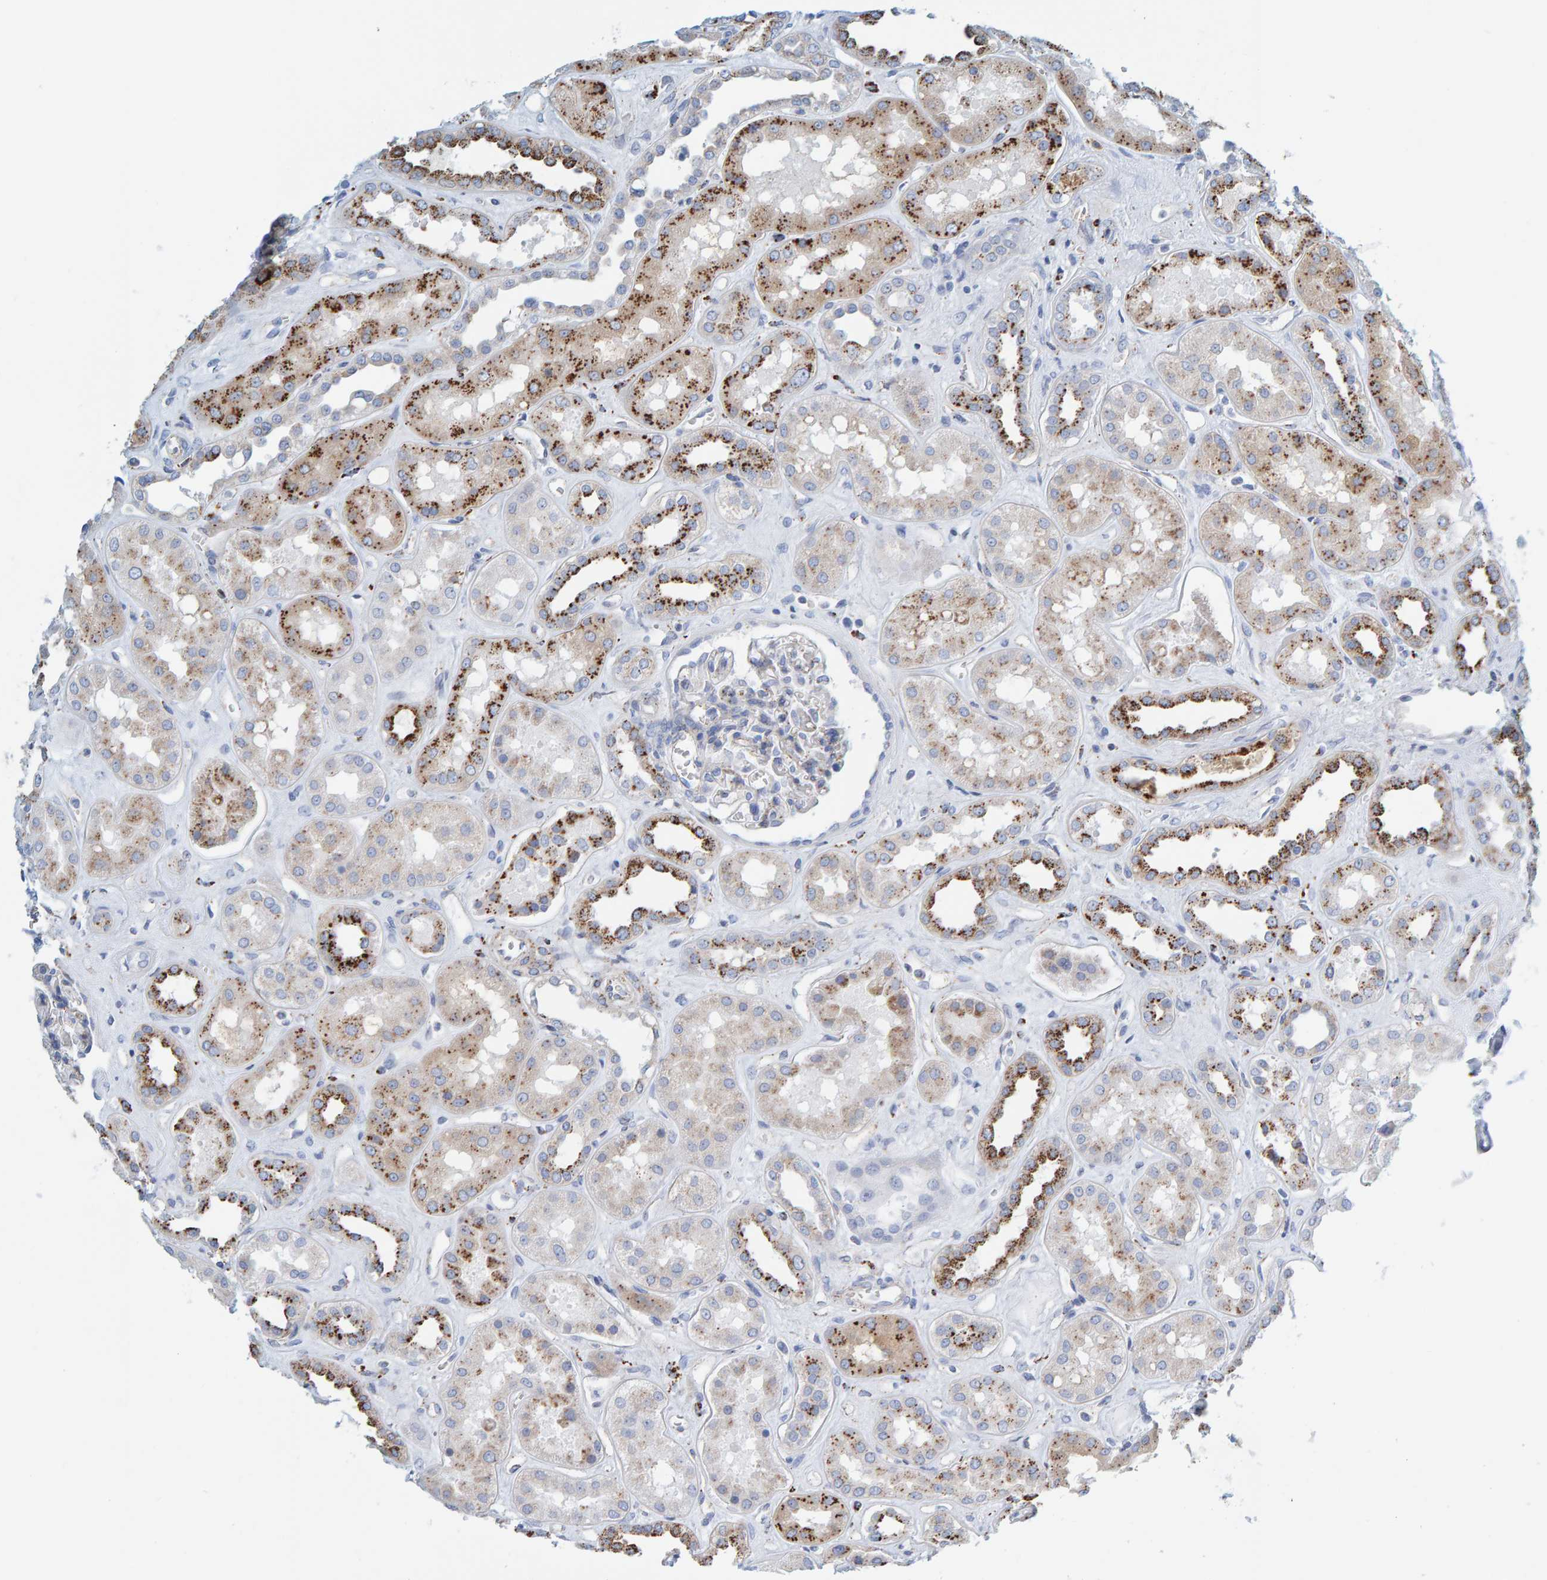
{"staining": {"intensity": "negative", "quantity": "none", "location": "none"}, "tissue": "kidney", "cell_type": "Cells in glomeruli", "image_type": "normal", "snomed": [{"axis": "morphology", "description": "Normal tissue, NOS"}, {"axis": "topography", "description": "Kidney"}], "caption": "Human kidney stained for a protein using immunohistochemistry (IHC) demonstrates no staining in cells in glomeruli.", "gene": "BIN3", "patient": {"sex": "male", "age": 59}}